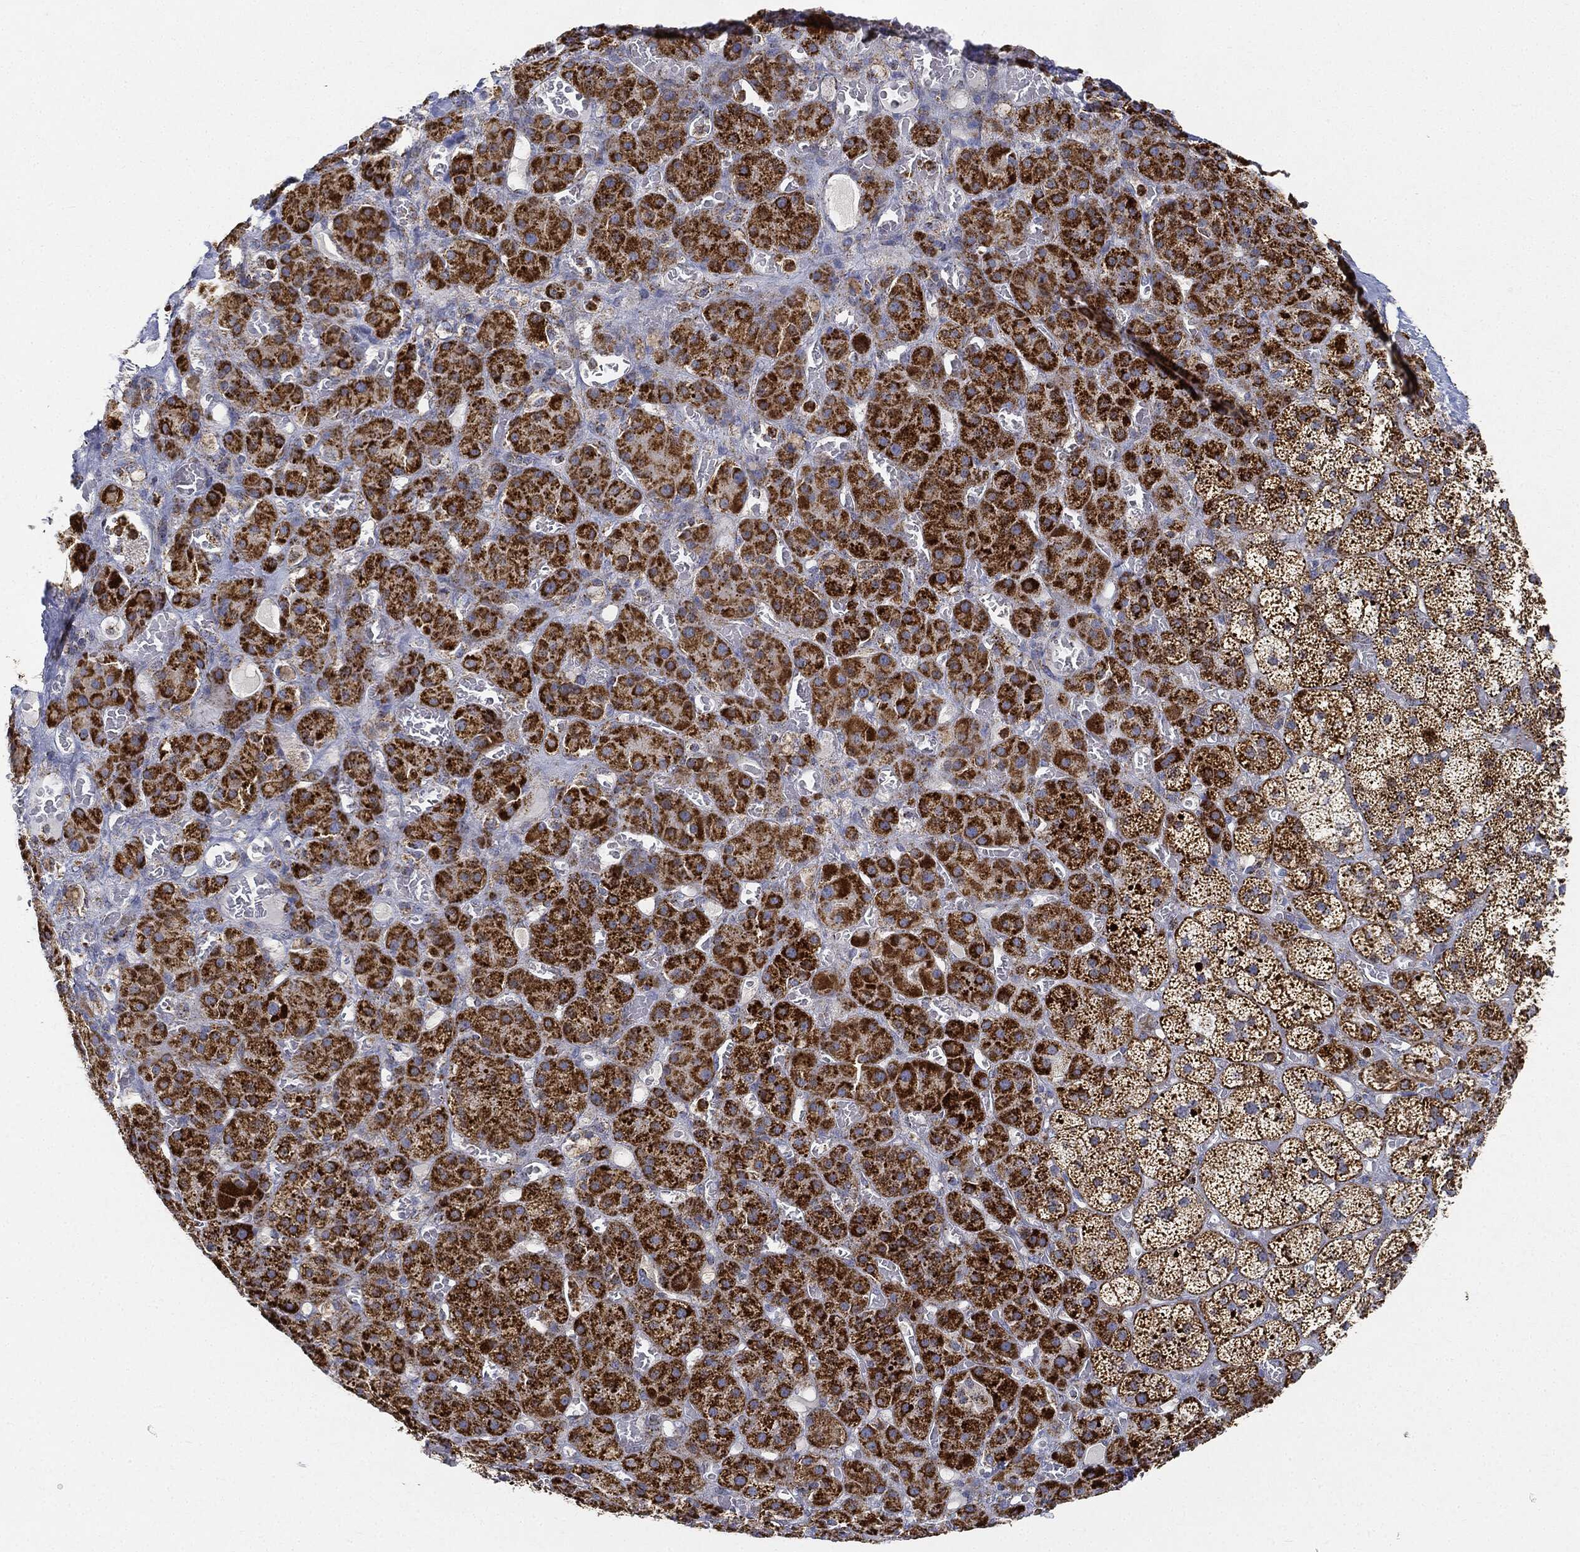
{"staining": {"intensity": "strong", "quantity": ">75%", "location": "cytoplasmic/membranous"}, "tissue": "adrenal gland", "cell_type": "Glandular cells", "image_type": "normal", "snomed": [{"axis": "morphology", "description": "Normal tissue, NOS"}, {"axis": "topography", "description": "Adrenal gland"}], "caption": "Glandular cells display high levels of strong cytoplasmic/membranous staining in about >75% of cells in benign human adrenal gland. (DAB IHC with brightfield microscopy, high magnification).", "gene": "CAPN15", "patient": {"sex": "male", "age": 70}}